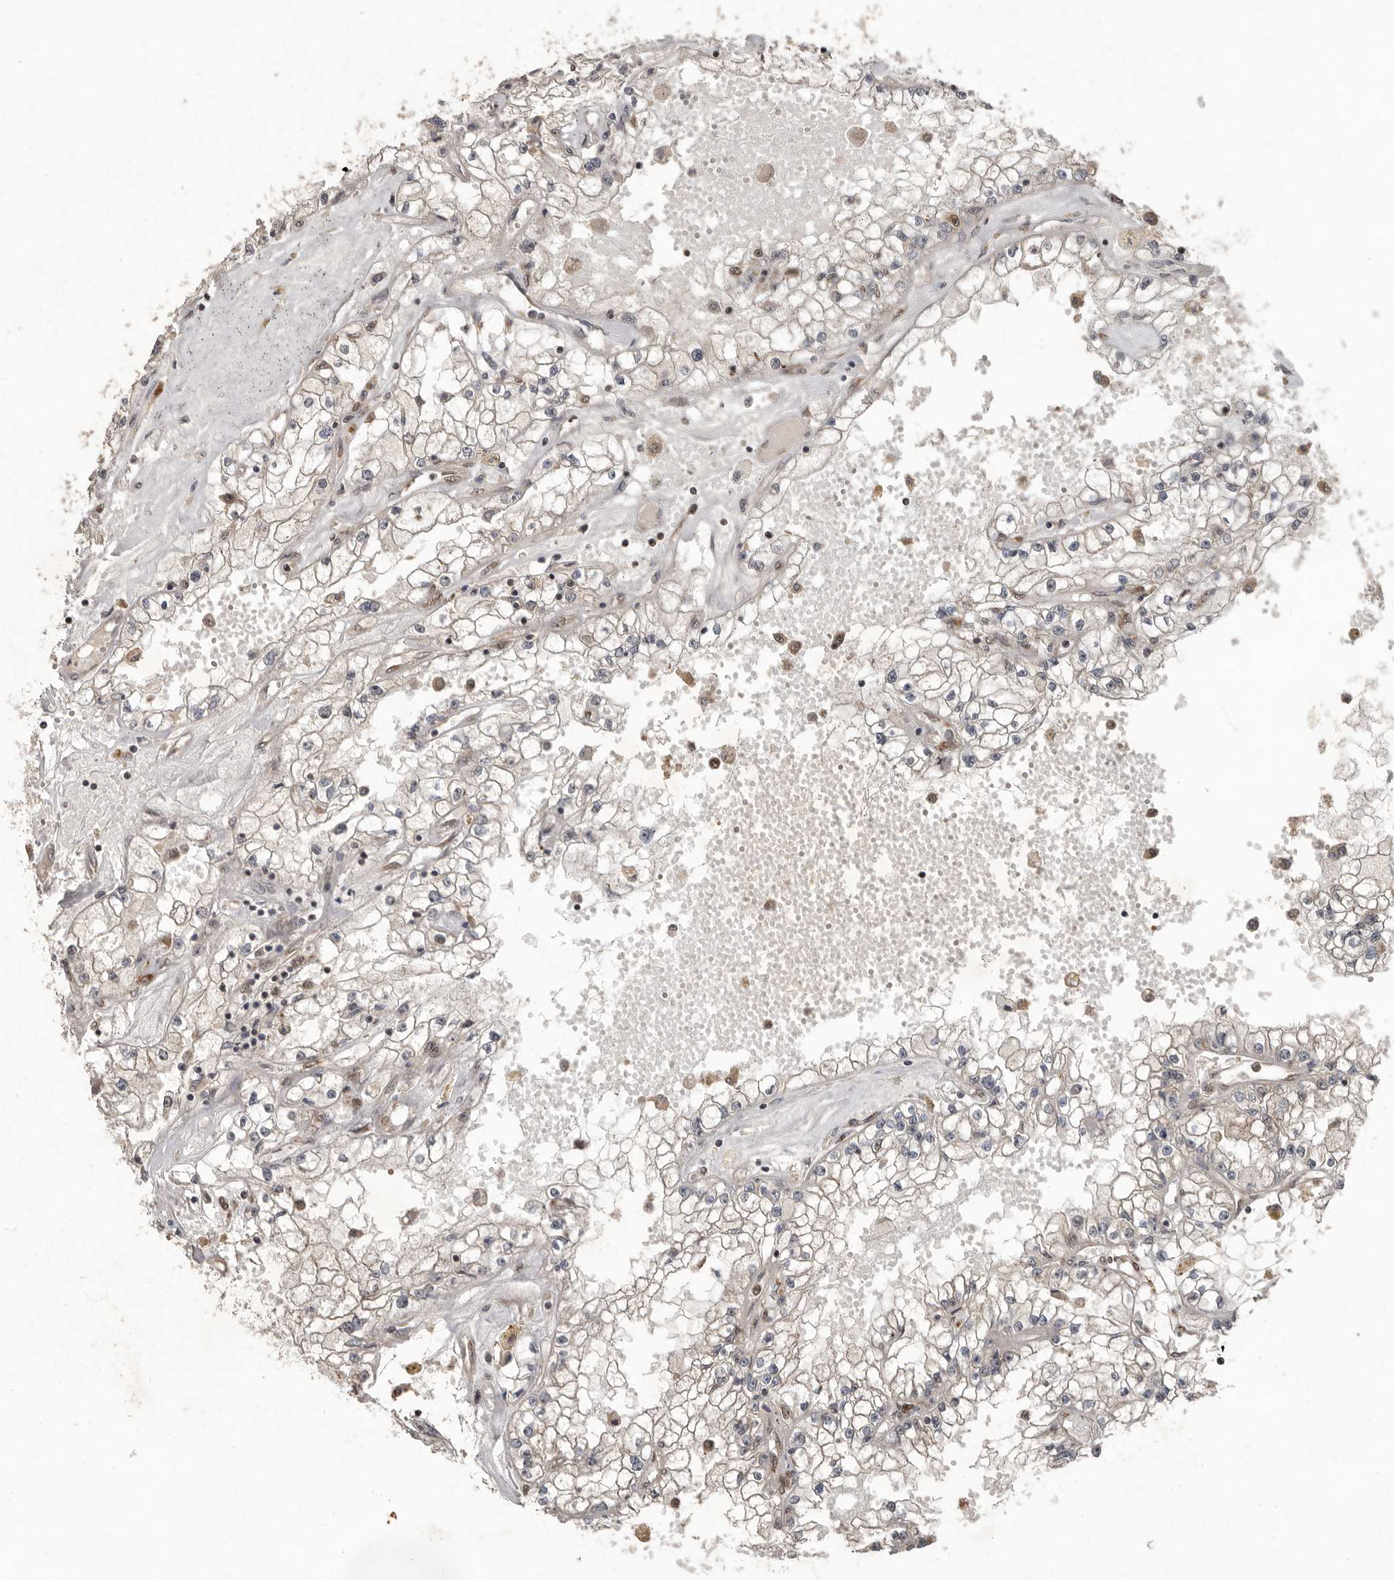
{"staining": {"intensity": "weak", "quantity": "25%-75%", "location": "cytoplasmic/membranous"}, "tissue": "renal cancer", "cell_type": "Tumor cells", "image_type": "cancer", "snomed": [{"axis": "morphology", "description": "Adenocarcinoma, NOS"}, {"axis": "topography", "description": "Kidney"}], "caption": "Weak cytoplasmic/membranous positivity for a protein is appreciated in about 25%-75% of tumor cells of renal cancer (adenocarcinoma) using IHC.", "gene": "LRGUK", "patient": {"sex": "male", "age": 56}}